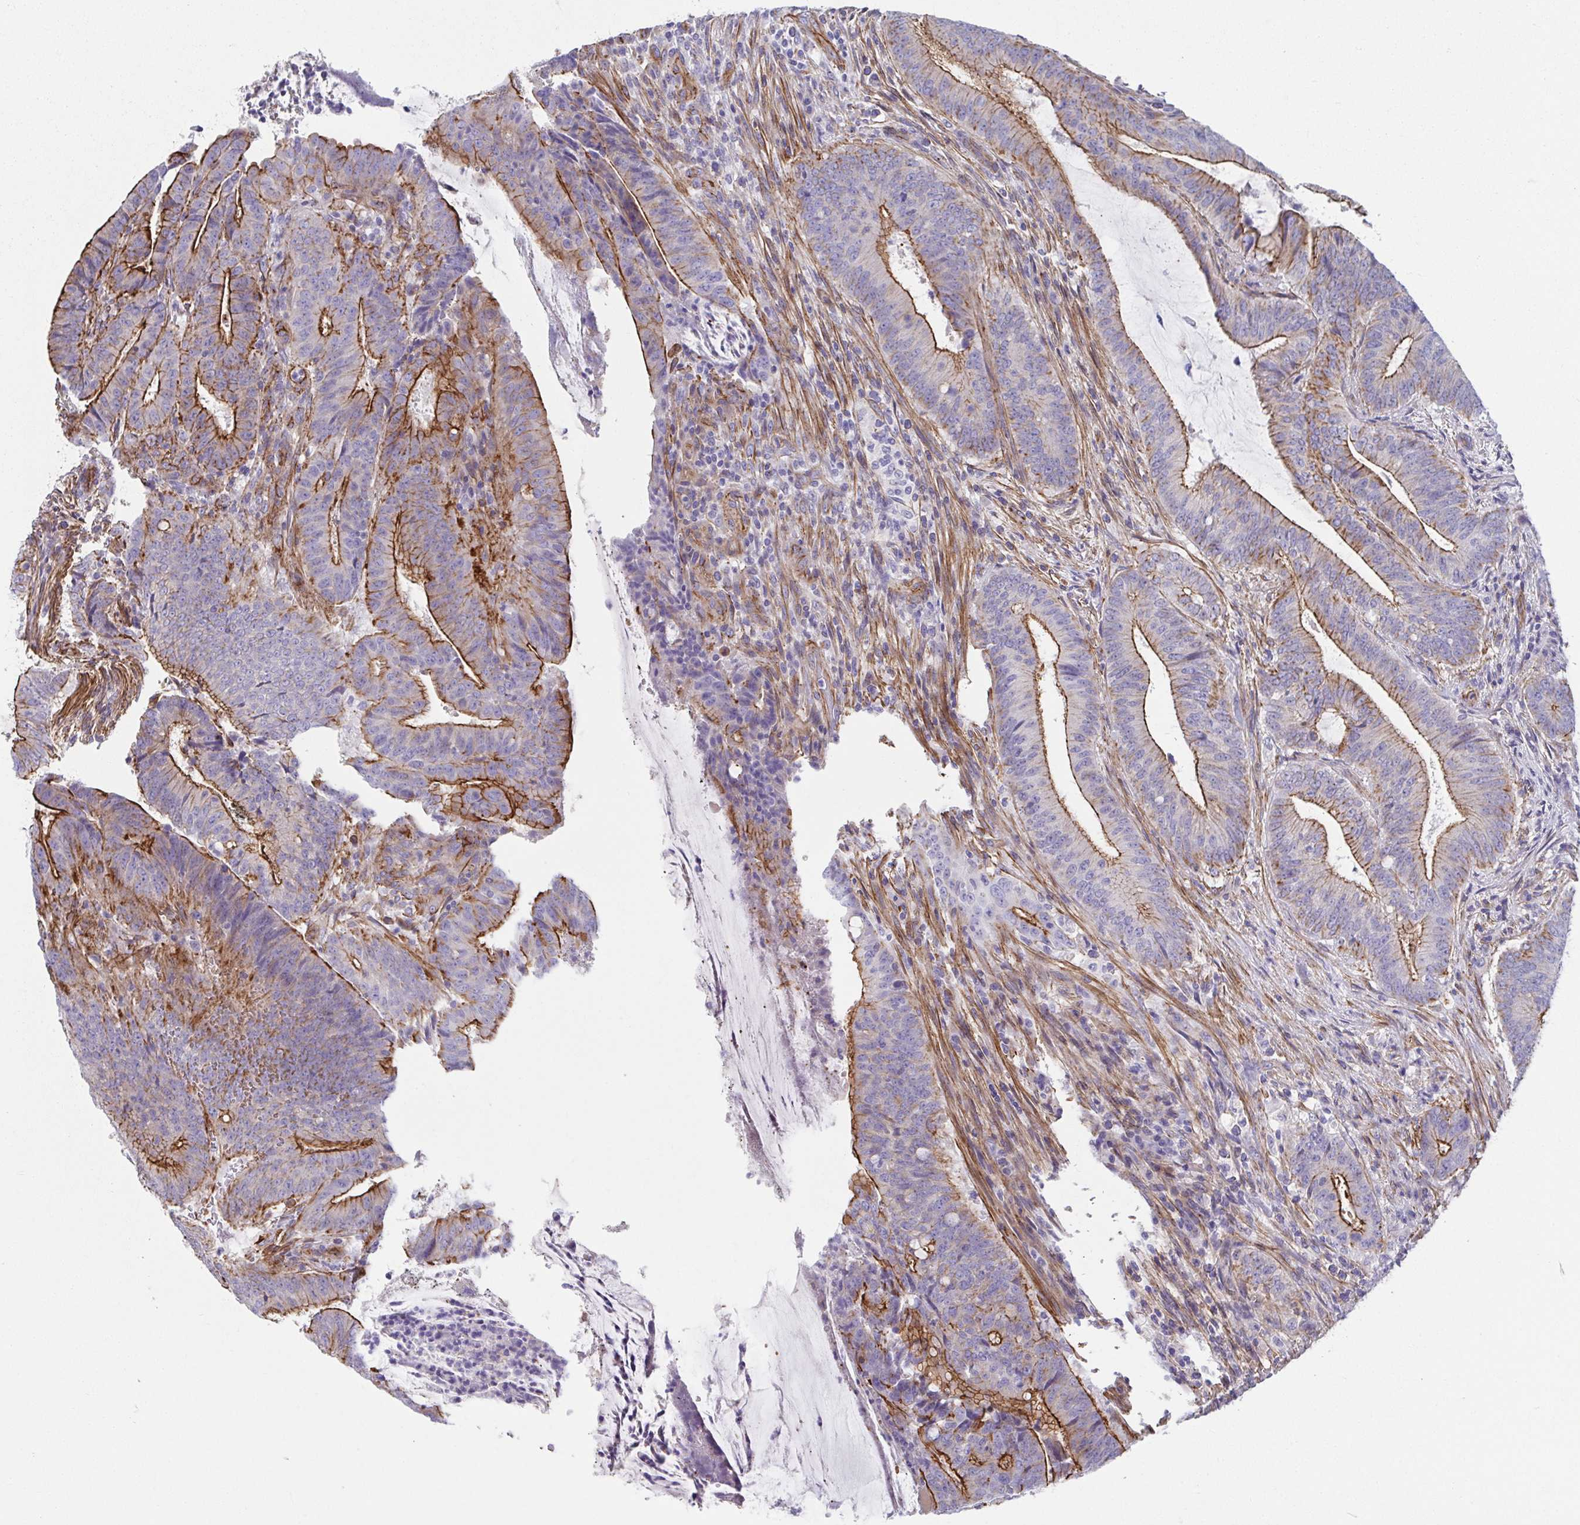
{"staining": {"intensity": "moderate", "quantity": "25%-75%", "location": "cytoplasmic/membranous"}, "tissue": "colorectal cancer", "cell_type": "Tumor cells", "image_type": "cancer", "snomed": [{"axis": "morphology", "description": "Adenocarcinoma, NOS"}, {"axis": "topography", "description": "Colon"}], "caption": "Immunohistochemistry of colorectal cancer demonstrates medium levels of moderate cytoplasmic/membranous positivity in about 25%-75% of tumor cells.", "gene": "TRAM2", "patient": {"sex": "female", "age": 43}}